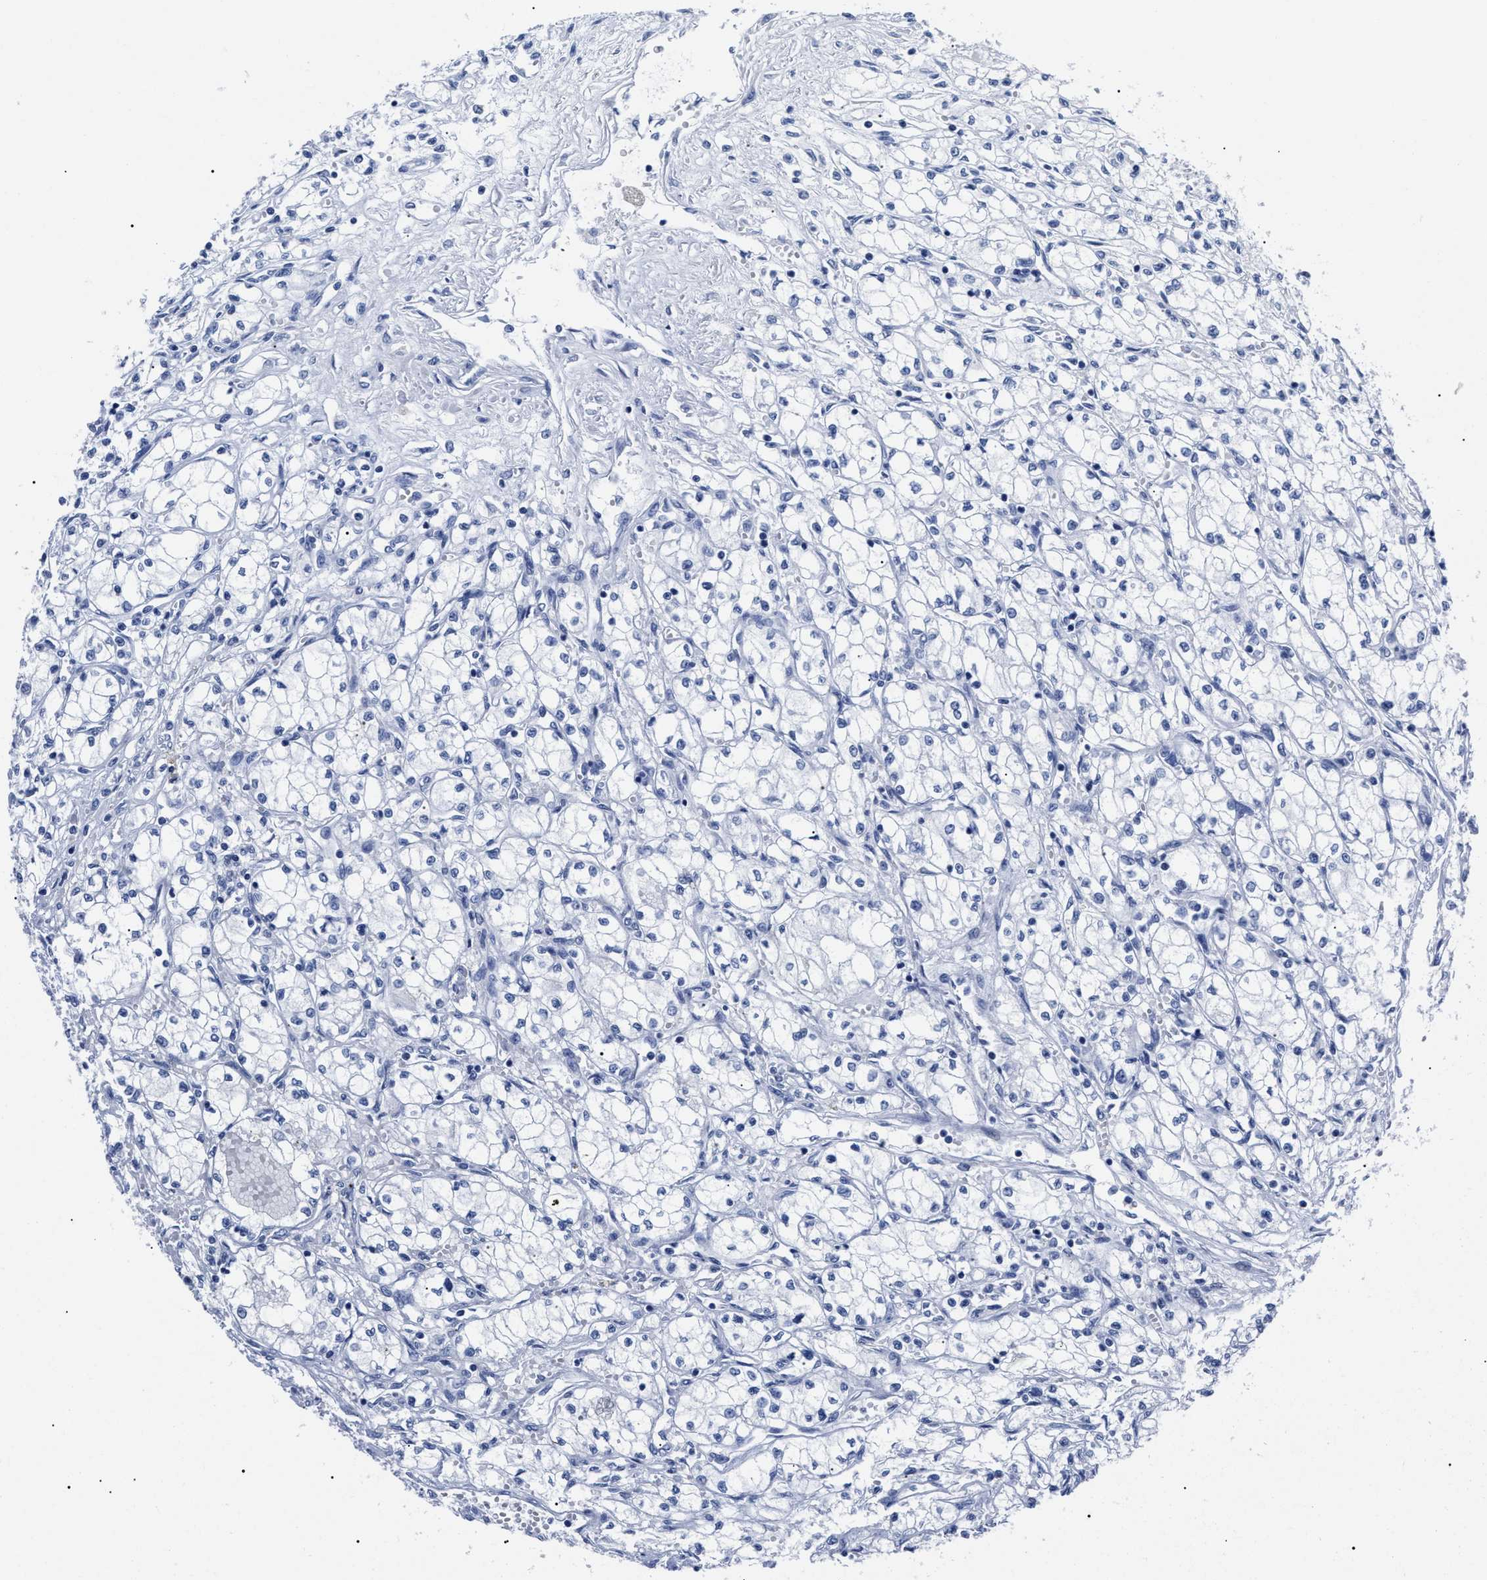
{"staining": {"intensity": "negative", "quantity": "none", "location": "none"}, "tissue": "renal cancer", "cell_type": "Tumor cells", "image_type": "cancer", "snomed": [{"axis": "morphology", "description": "Normal tissue, NOS"}, {"axis": "morphology", "description": "Adenocarcinoma, NOS"}, {"axis": "topography", "description": "Kidney"}], "caption": "An immunohistochemistry (IHC) histopathology image of renal cancer (adenocarcinoma) is shown. There is no staining in tumor cells of renal cancer (adenocarcinoma). The staining is performed using DAB brown chromogen with nuclei counter-stained in using hematoxylin.", "gene": "ALPG", "patient": {"sex": "male", "age": 59}}